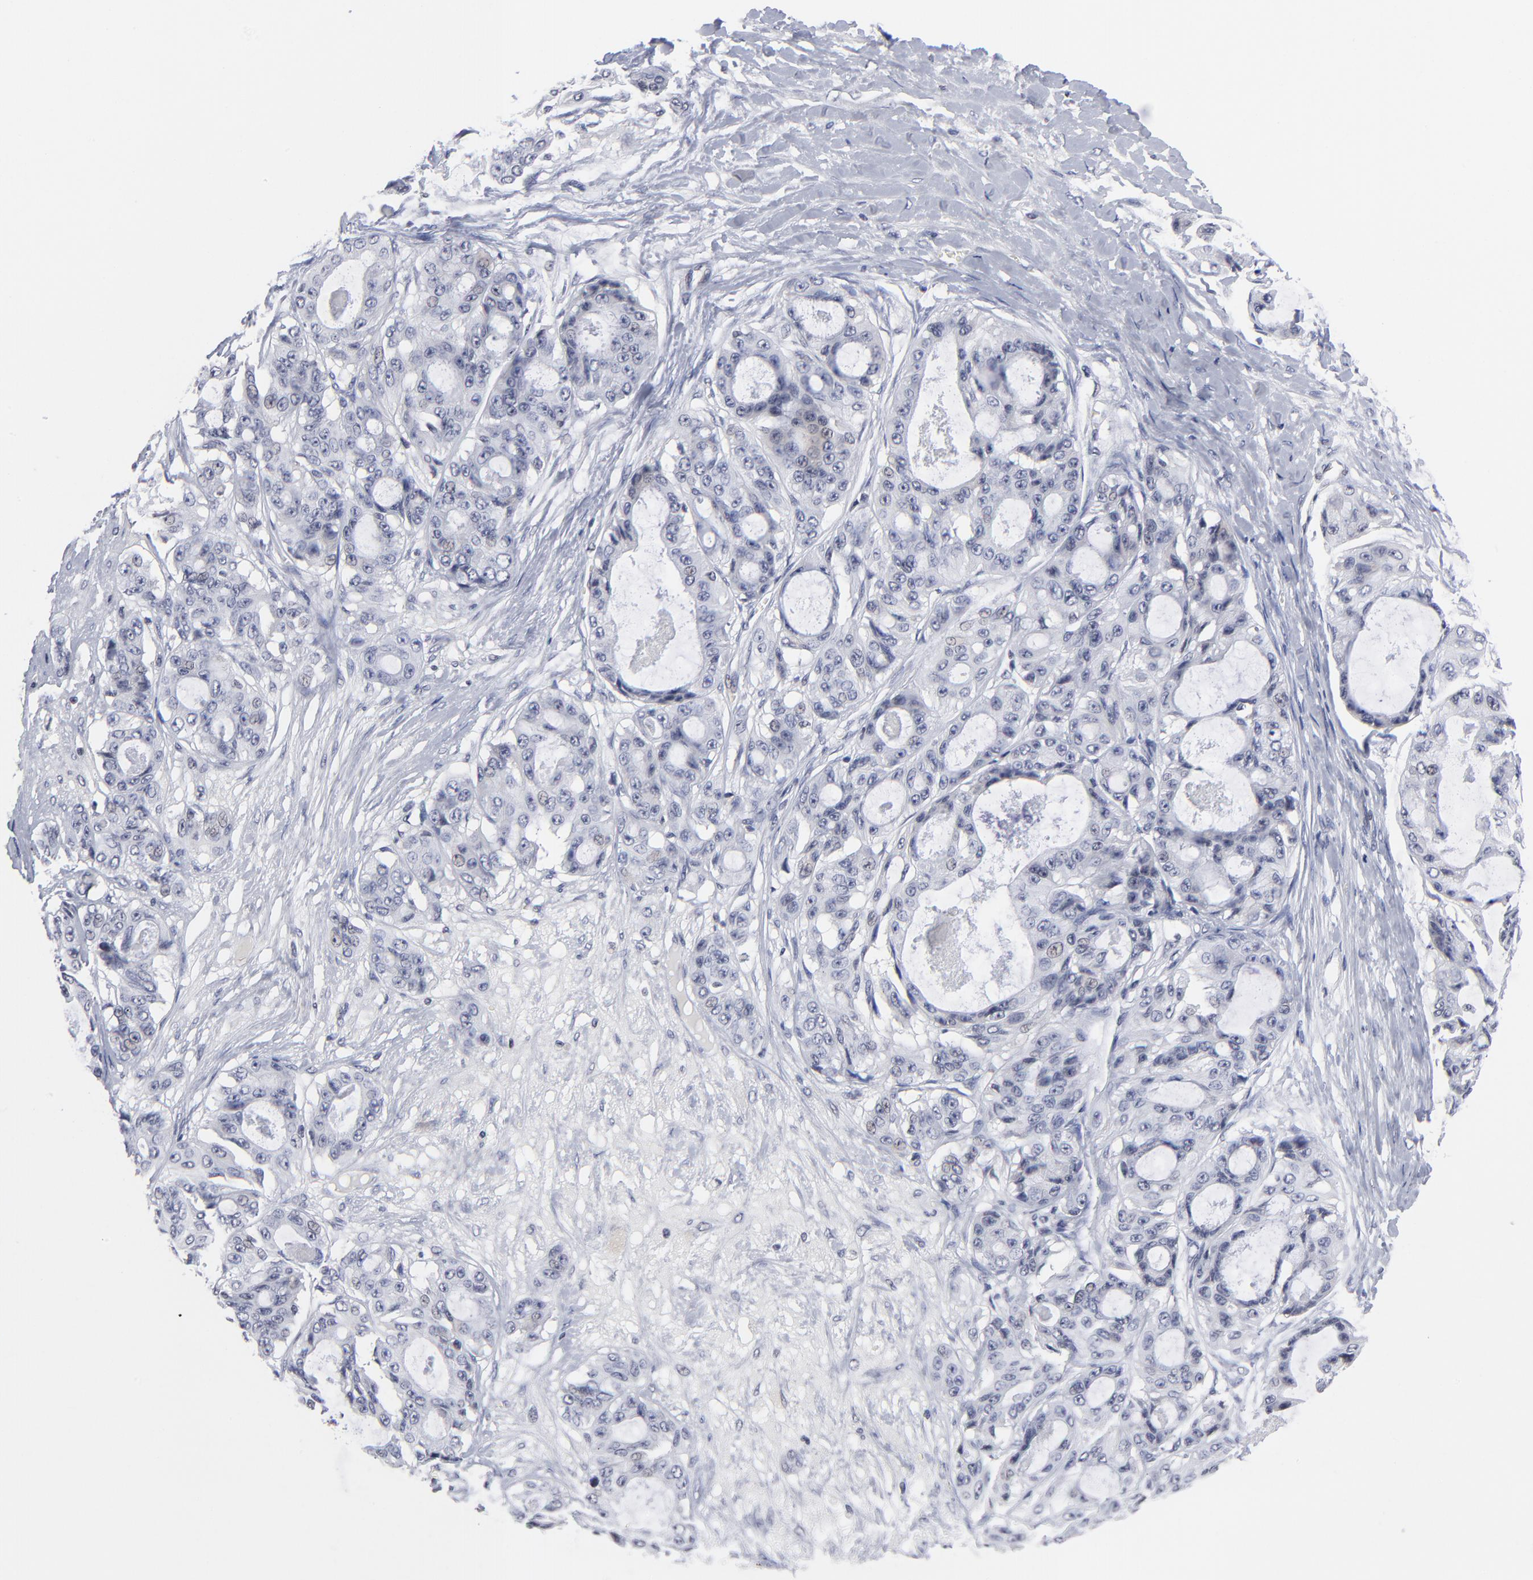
{"staining": {"intensity": "negative", "quantity": "none", "location": "none"}, "tissue": "ovarian cancer", "cell_type": "Tumor cells", "image_type": "cancer", "snomed": [{"axis": "morphology", "description": "Carcinoma, endometroid"}, {"axis": "topography", "description": "Ovary"}], "caption": "A high-resolution micrograph shows IHC staining of endometroid carcinoma (ovarian), which reveals no significant expression in tumor cells.", "gene": "SP2", "patient": {"sex": "female", "age": 61}}